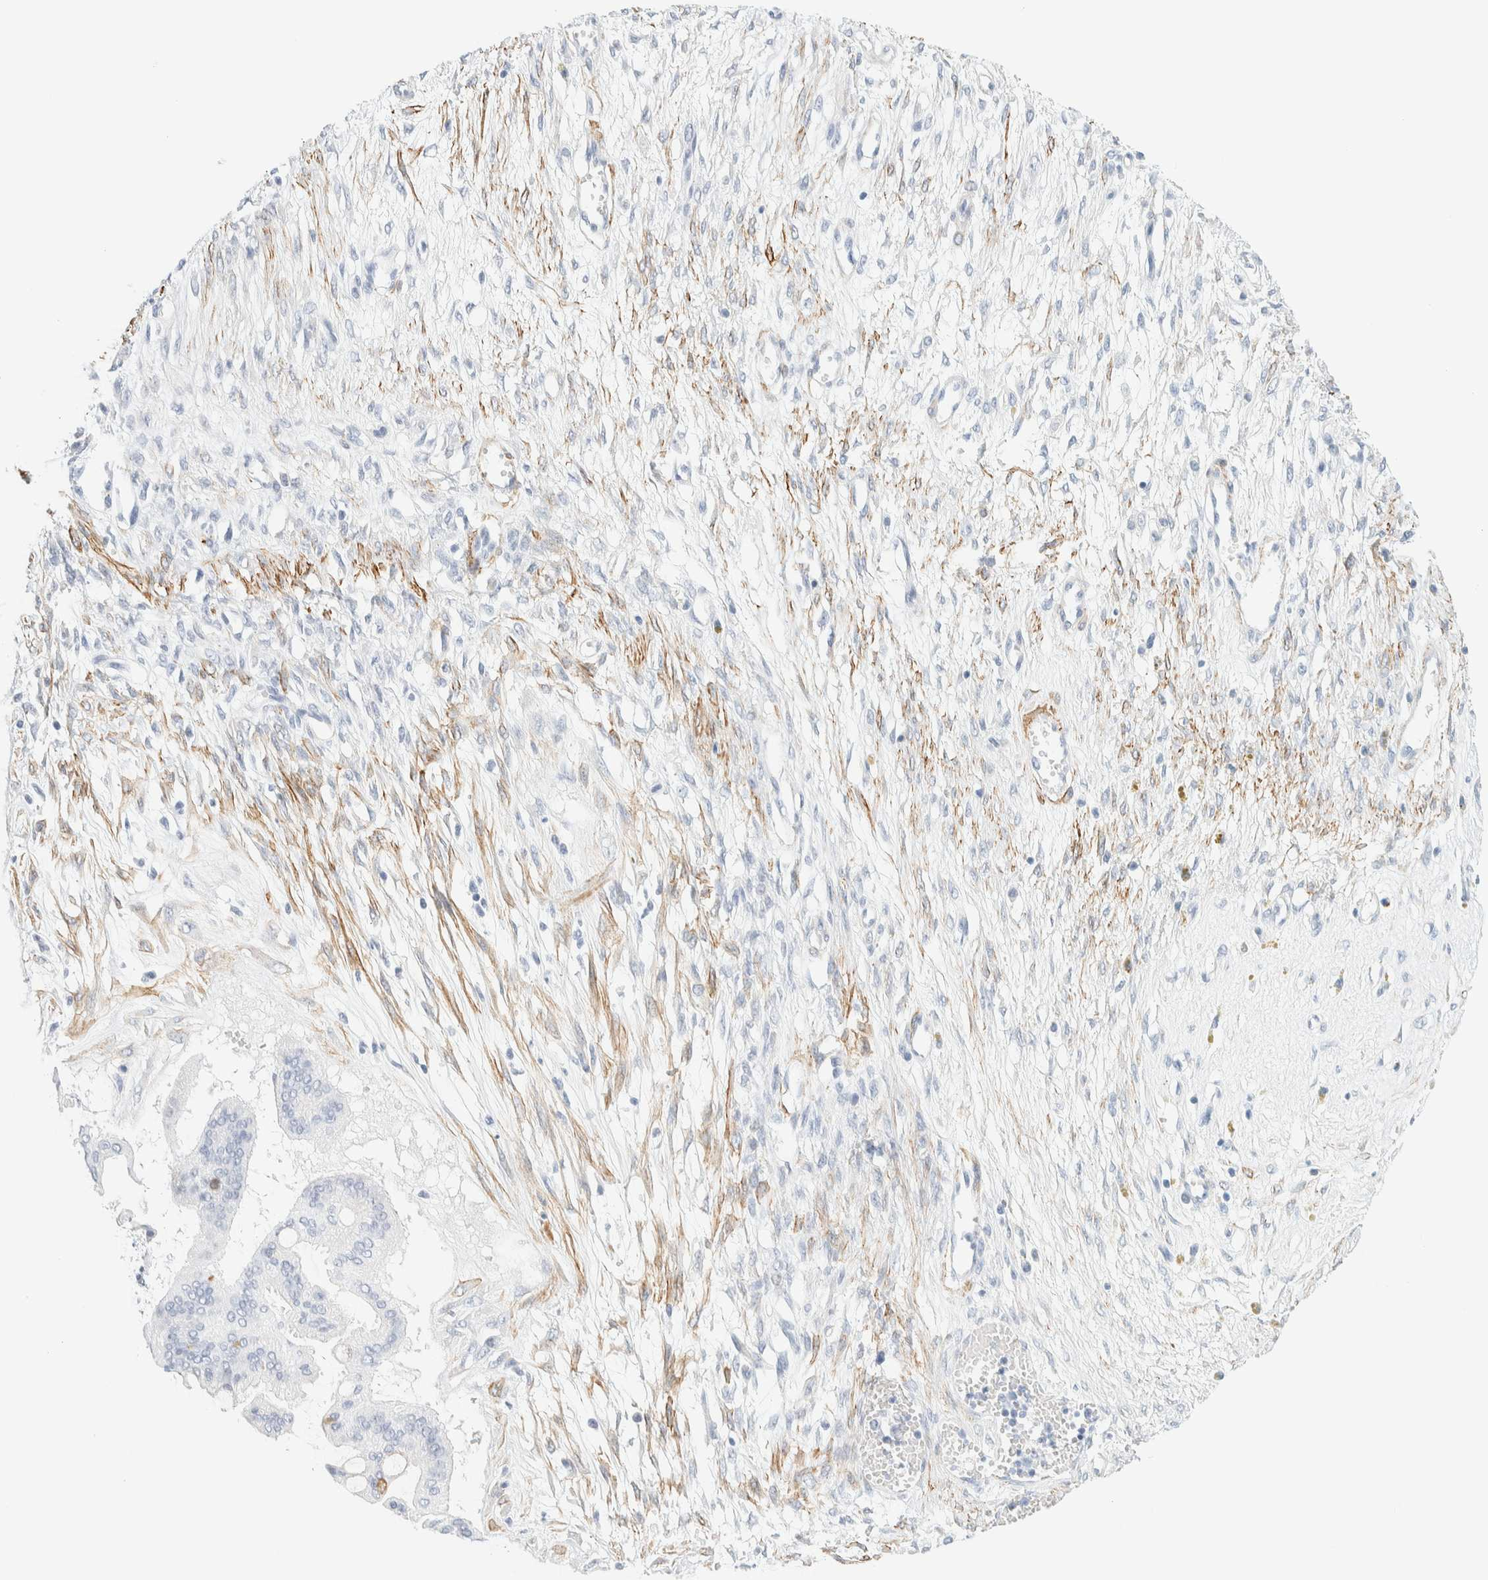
{"staining": {"intensity": "moderate", "quantity": "<25%", "location": "cytoplasmic/membranous"}, "tissue": "ovarian cancer", "cell_type": "Tumor cells", "image_type": "cancer", "snomed": [{"axis": "morphology", "description": "Cystadenocarcinoma, mucinous, NOS"}, {"axis": "topography", "description": "Ovary"}], "caption": "Mucinous cystadenocarcinoma (ovarian) stained with a brown dye displays moderate cytoplasmic/membranous positive expression in approximately <25% of tumor cells.", "gene": "AFMID", "patient": {"sex": "female", "age": 73}}